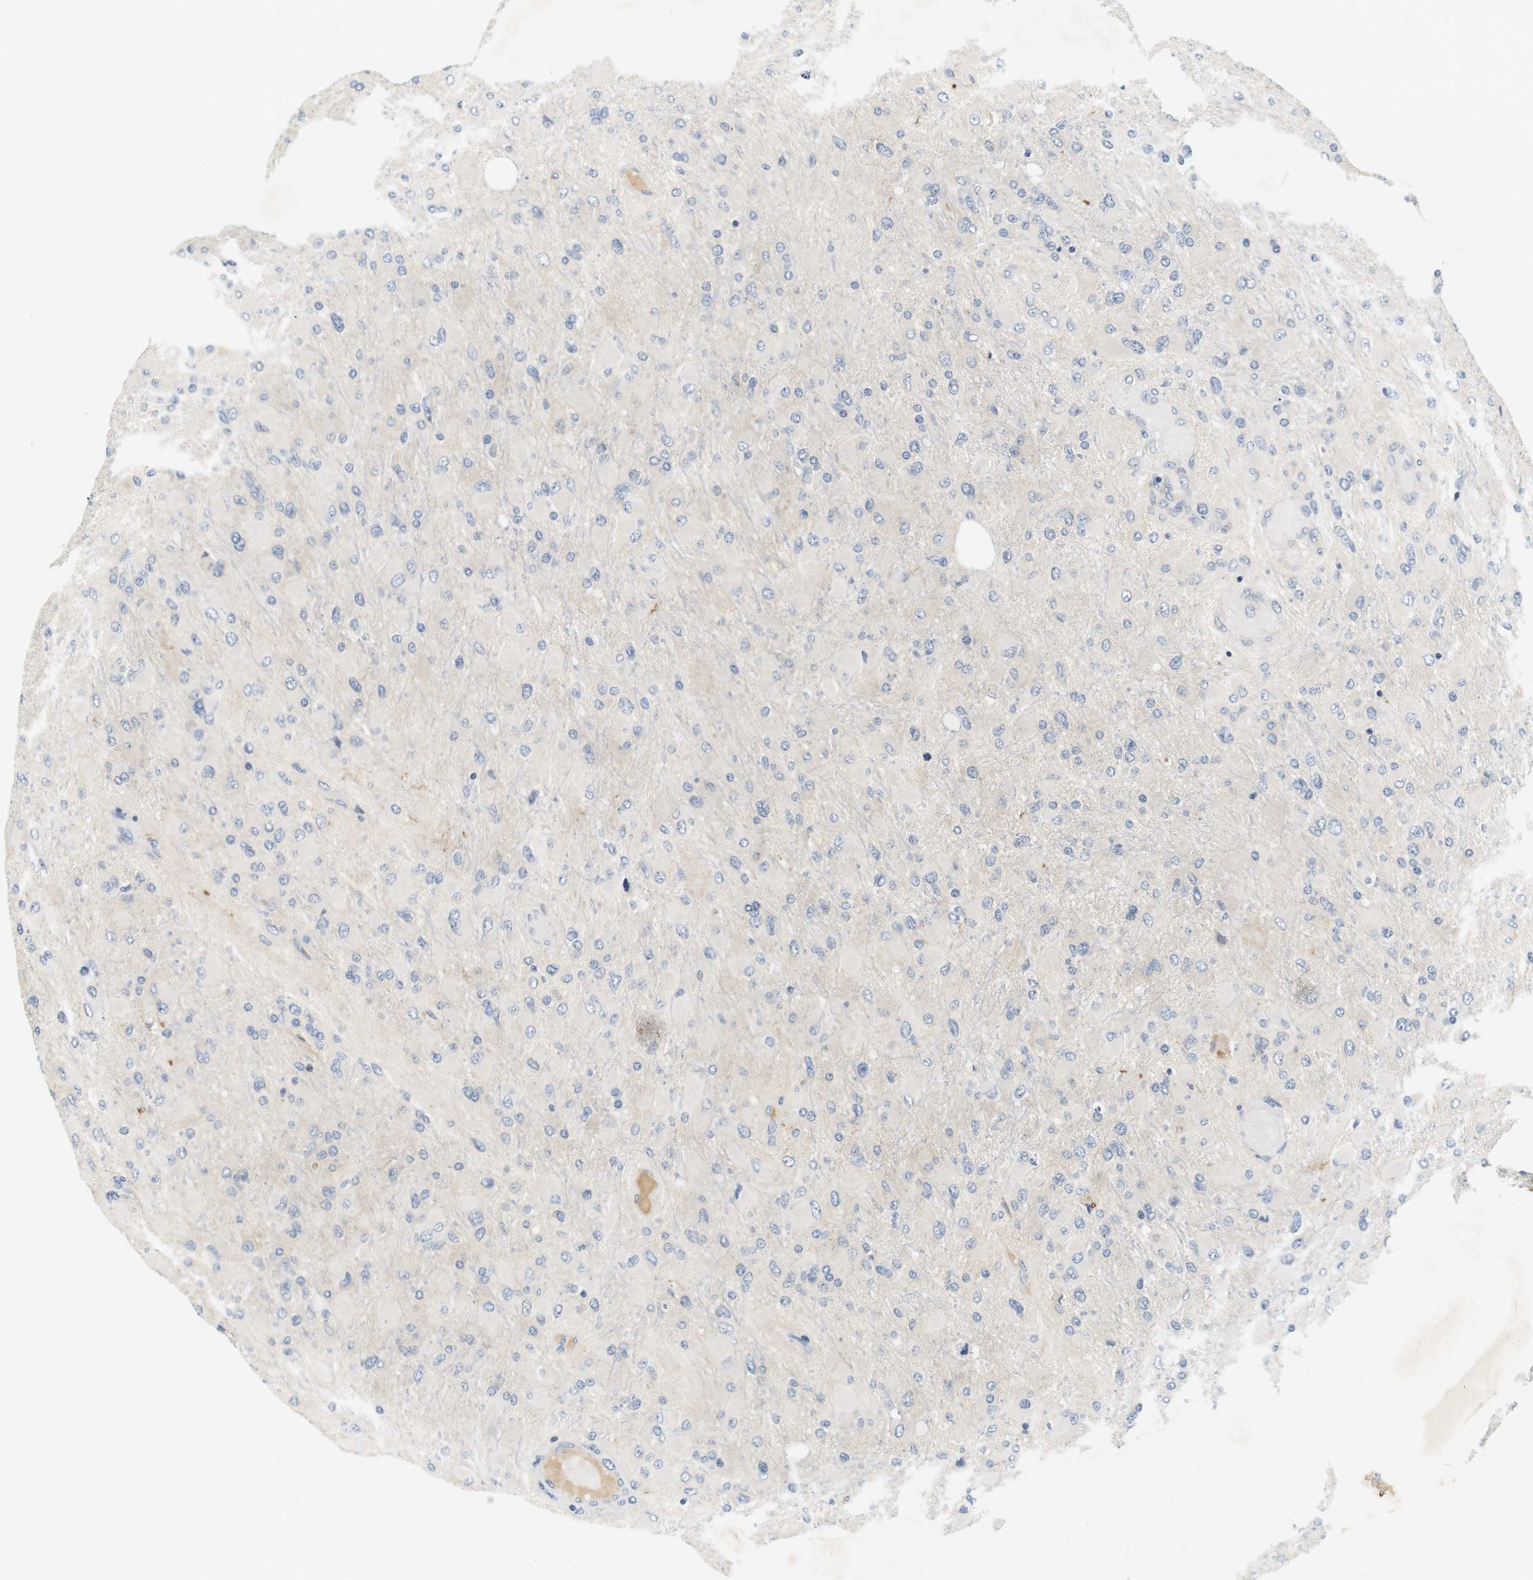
{"staining": {"intensity": "negative", "quantity": "none", "location": "none"}, "tissue": "glioma", "cell_type": "Tumor cells", "image_type": "cancer", "snomed": [{"axis": "morphology", "description": "Glioma, malignant, High grade"}, {"axis": "topography", "description": "Cerebral cortex"}], "caption": "The photomicrograph demonstrates no staining of tumor cells in malignant glioma (high-grade). (Immunohistochemistry, brightfield microscopy, high magnification).", "gene": "EVA1C", "patient": {"sex": "female", "age": 36}}